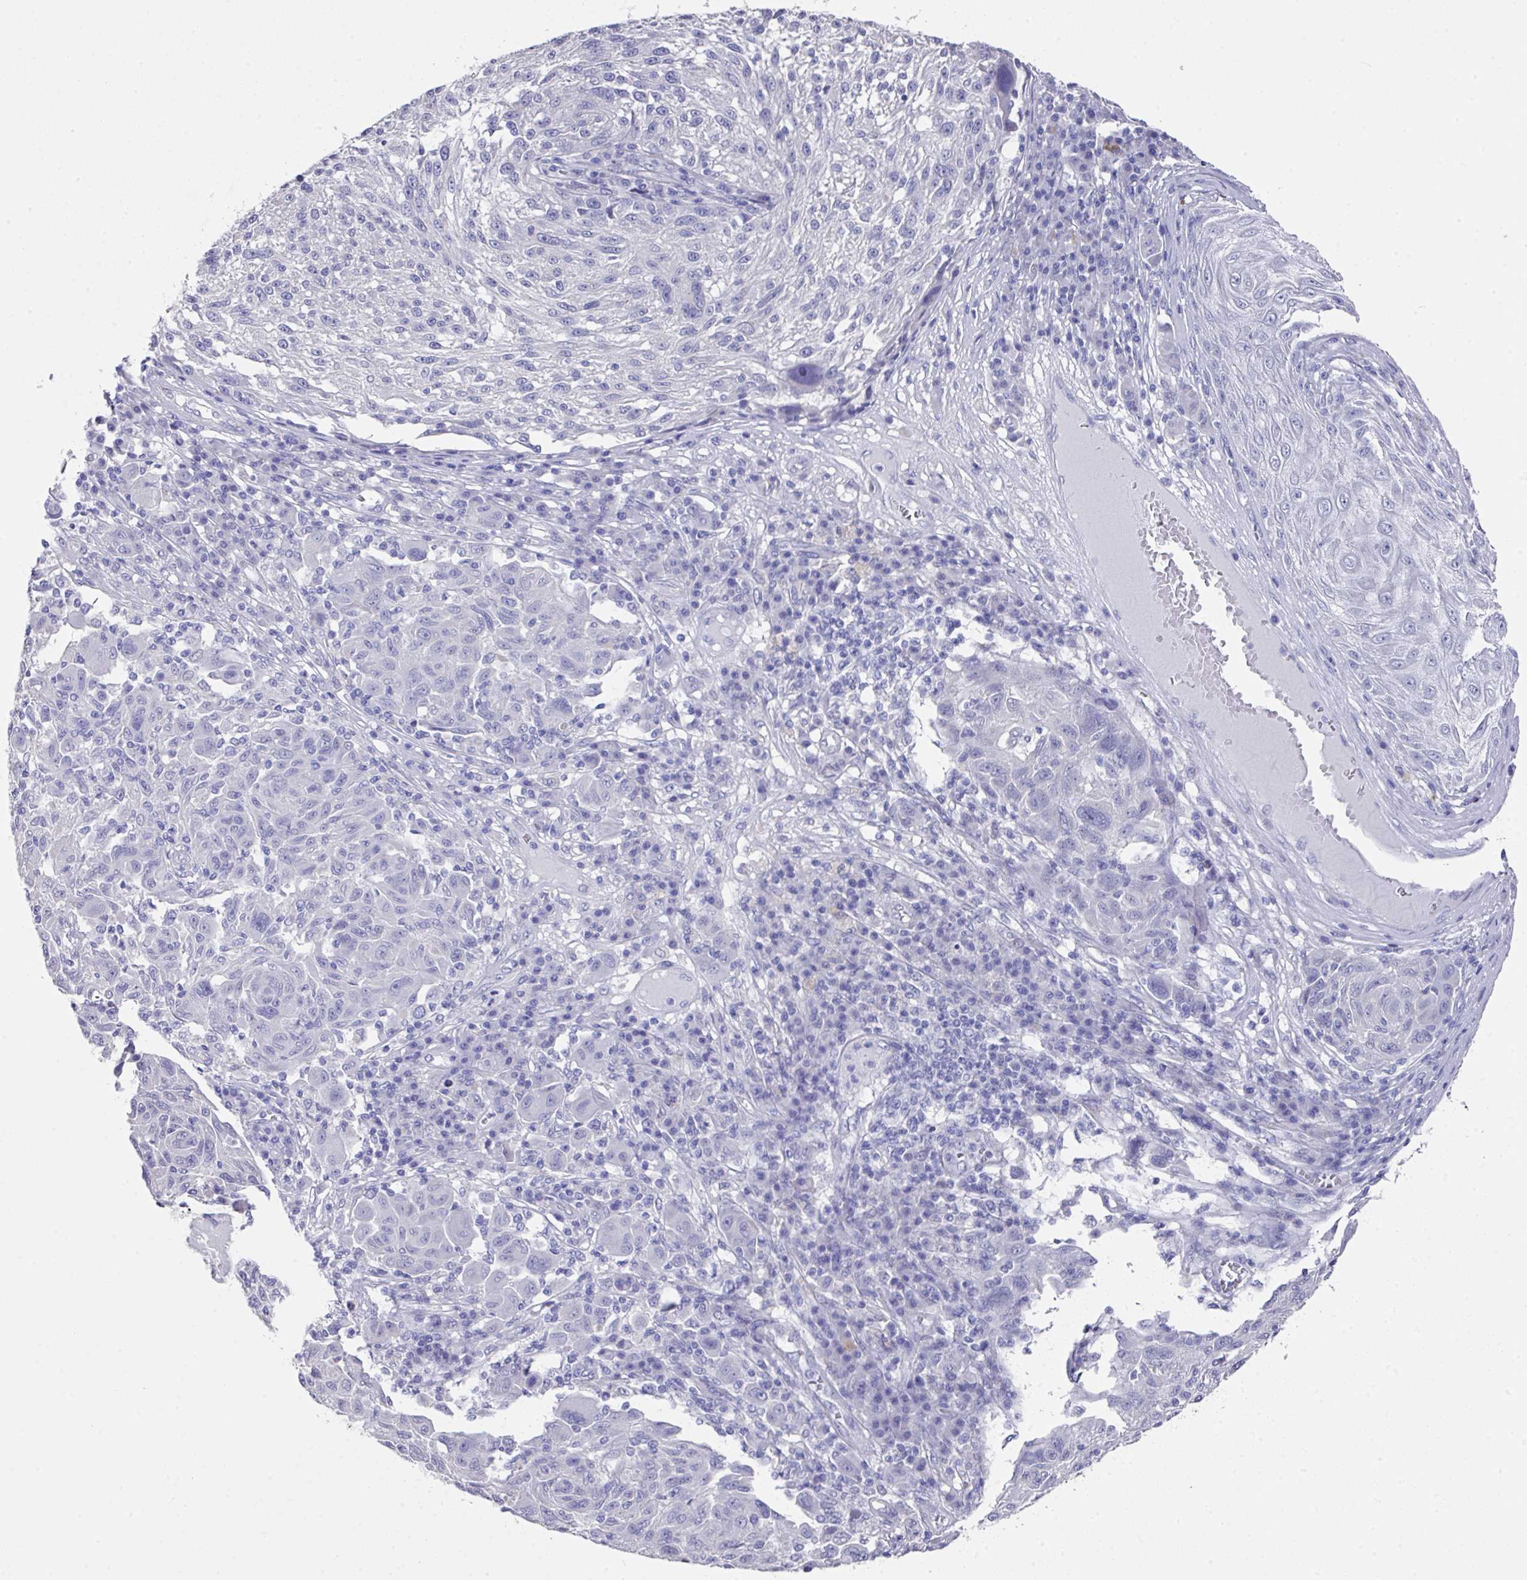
{"staining": {"intensity": "negative", "quantity": "none", "location": "none"}, "tissue": "melanoma", "cell_type": "Tumor cells", "image_type": "cancer", "snomed": [{"axis": "morphology", "description": "Malignant melanoma, NOS"}, {"axis": "topography", "description": "Skin"}], "caption": "Immunohistochemistry (IHC) micrograph of human melanoma stained for a protein (brown), which reveals no positivity in tumor cells.", "gene": "DAZL", "patient": {"sex": "male", "age": 53}}